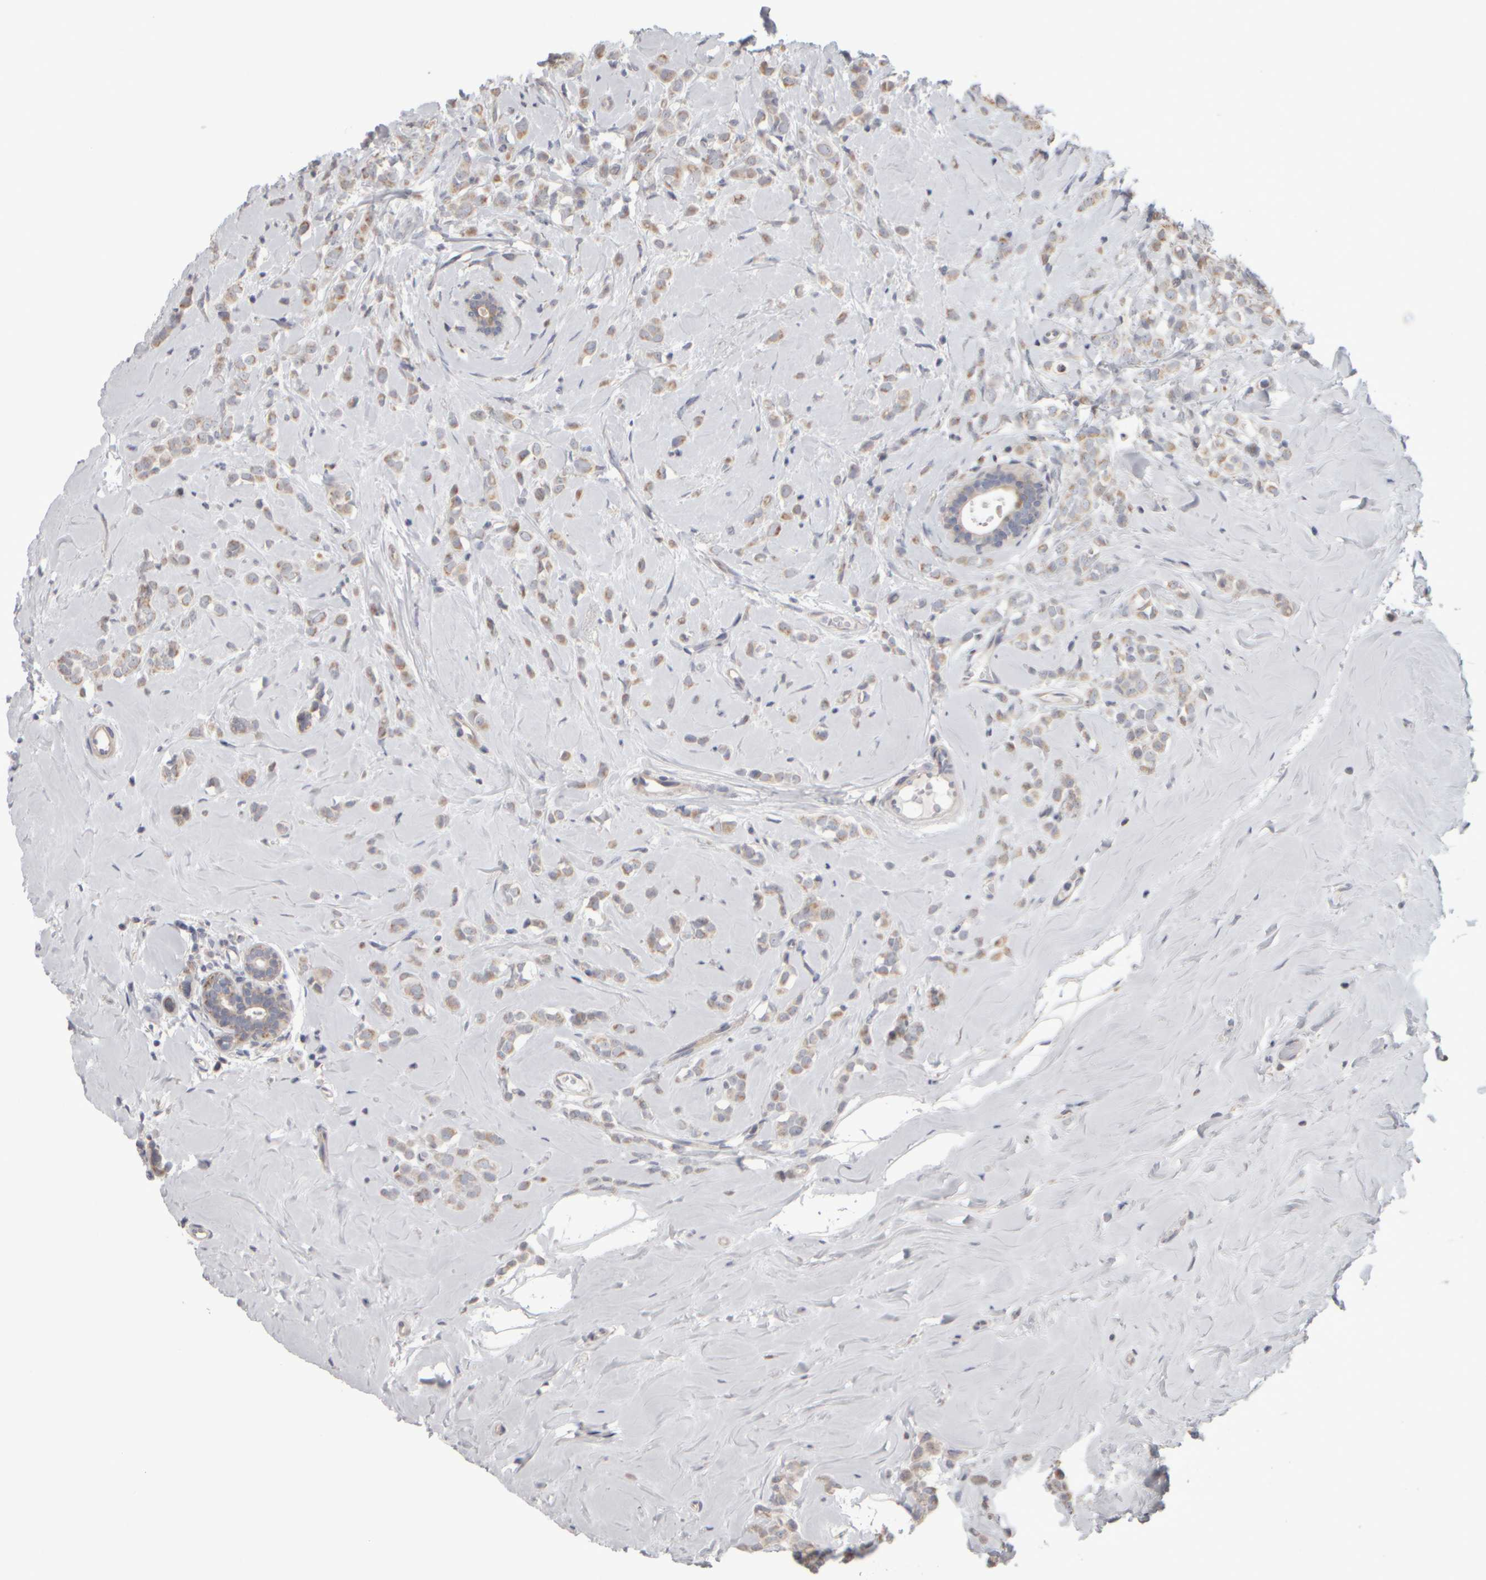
{"staining": {"intensity": "moderate", "quantity": ">75%", "location": "cytoplasmic/membranous"}, "tissue": "breast cancer", "cell_type": "Tumor cells", "image_type": "cancer", "snomed": [{"axis": "morphology", "description": "Lobular carcinoma"}, {"axis": "topography", "description": "Breast"}], "caption": "Breast cancer stained with a brown dye exhibits moderate cytoplasmic/membranous positive positivity in about >75% of tumor cells.", "gene": "SCO1", "patient": {"sex": "female", "age": 47}}